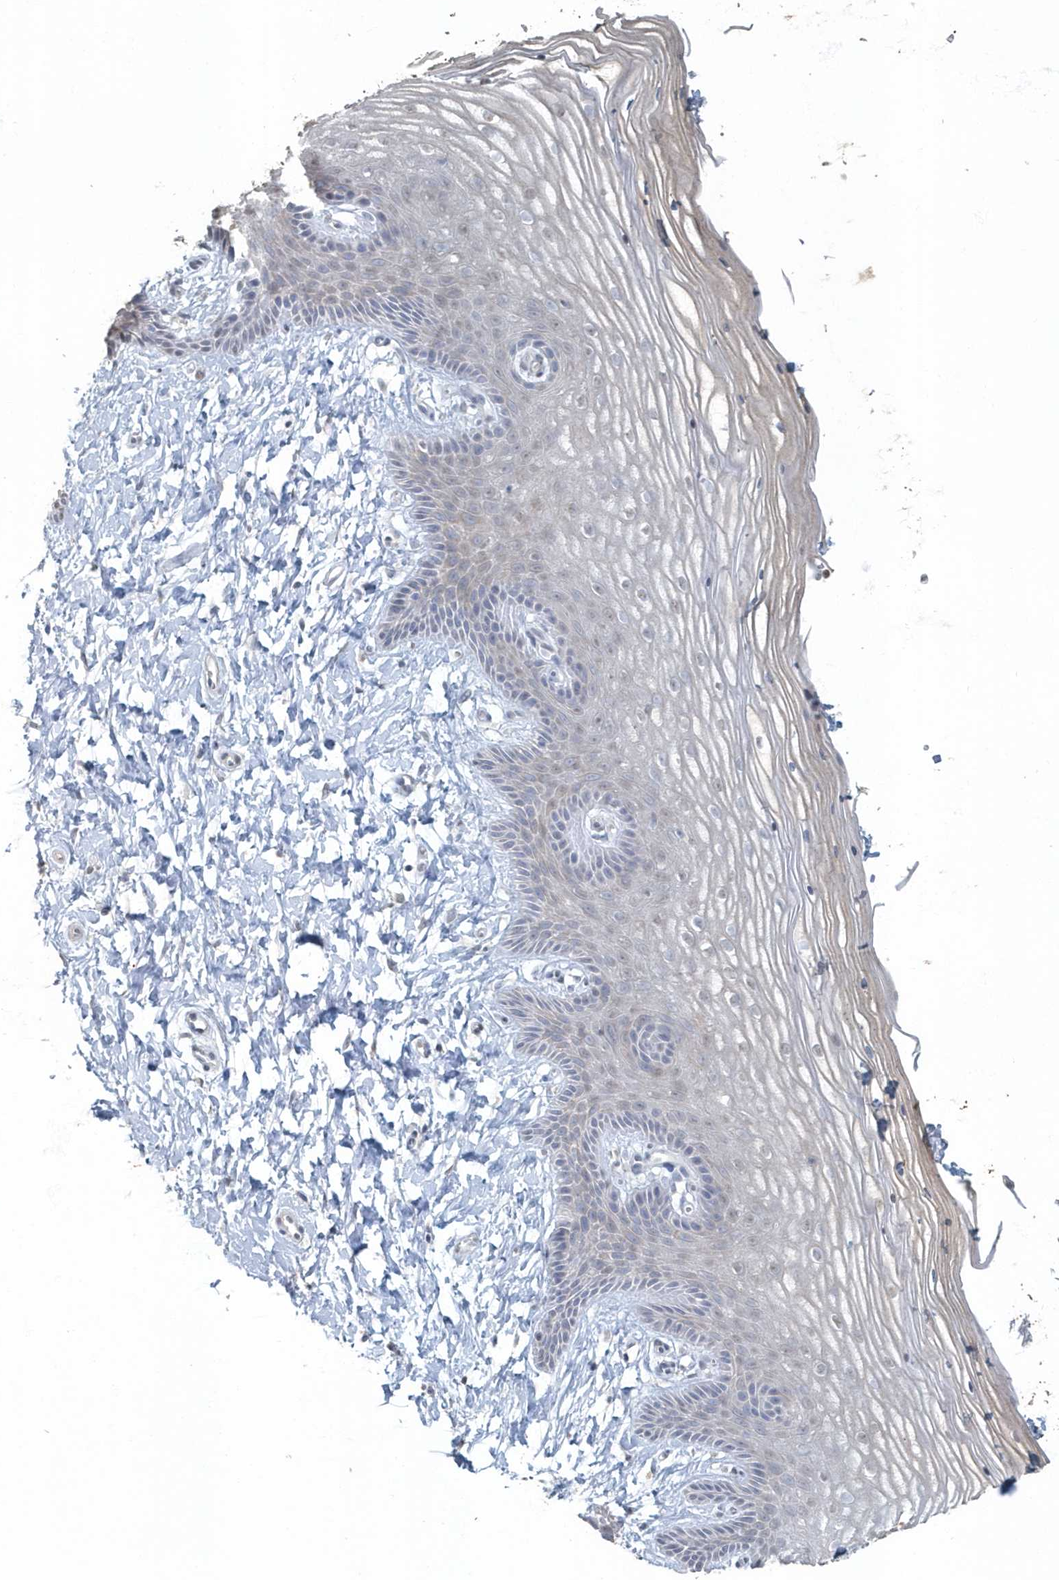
{"staining": {"intensity": "weak", "quantity": "<25%", "location": "nuclear"}, "tissue": "vagina", "cell_type": "Squamous epithelial cells", "image_type": "normal", "snomed": [{"axis": "morphology", "description": "Normal tissue, NOS"}, {"axis": "topography", "description": "Vagina"}, {"axis": "topography", "description": "Cervix"}], "caption": "Micrograph shows no protein staining in squamous epithelial cells of unremarkable vagina.", "gene": "MYOT", "patient": {"sex": "female", "age": 40}}